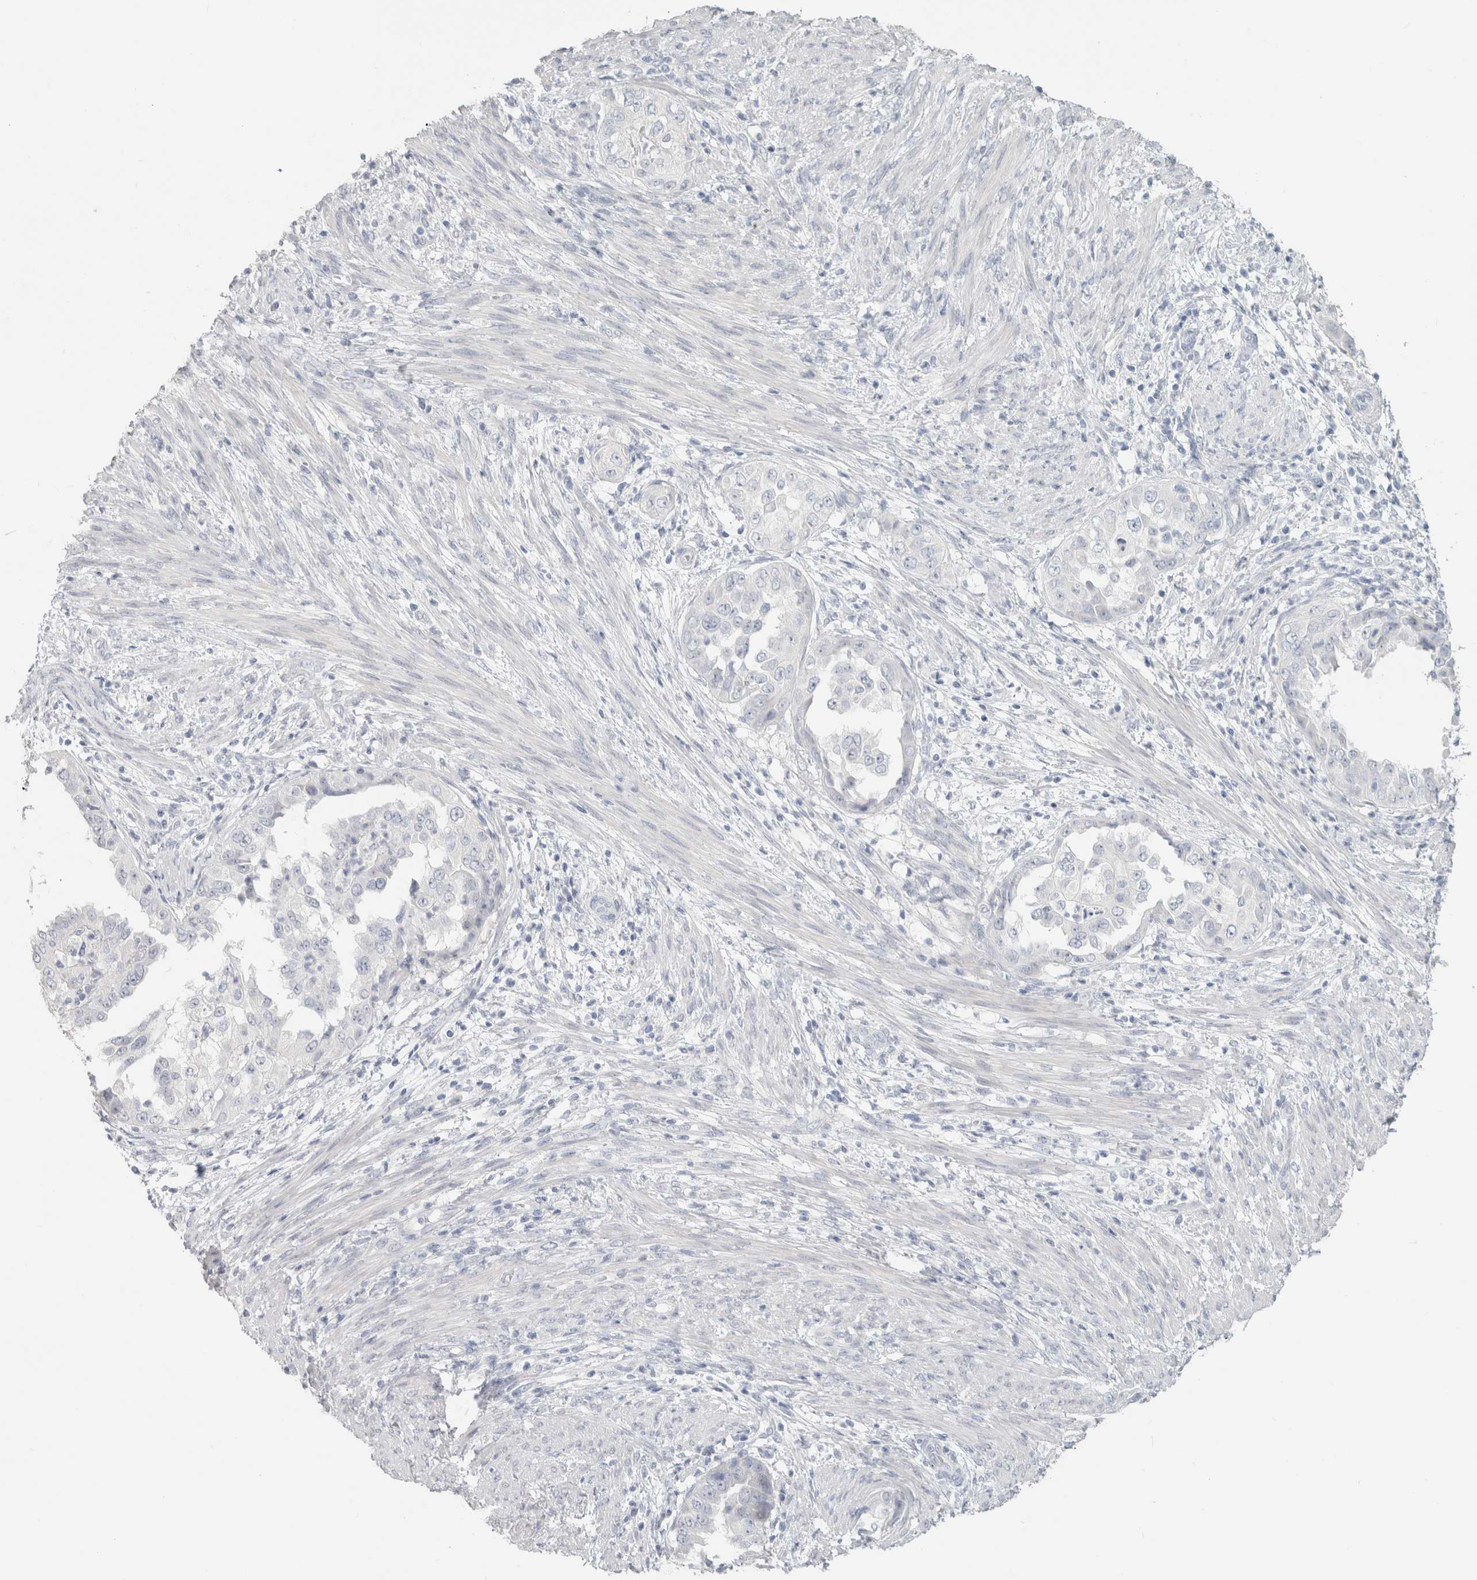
{"staining": {"intensity": "negative", "quantity": "none", "location": "none"}, "tissue": "endometrial cancer", "cell_type": "Tumor cells", "image_type": "cancer", "snomed": [{"axis": "morphology", "description": "Adenocarcinoma, NOS"}, {"axis": "topography", "description": "Endometrium"}], "caption": "This is a micrograph of immunohistochemistry (IHC) staining of adenocarcinoma (endometrial), which shows no positivity in tumor cells.", "gene": "SLC6A1", "patient": {"sex": "female", "age": 85}}